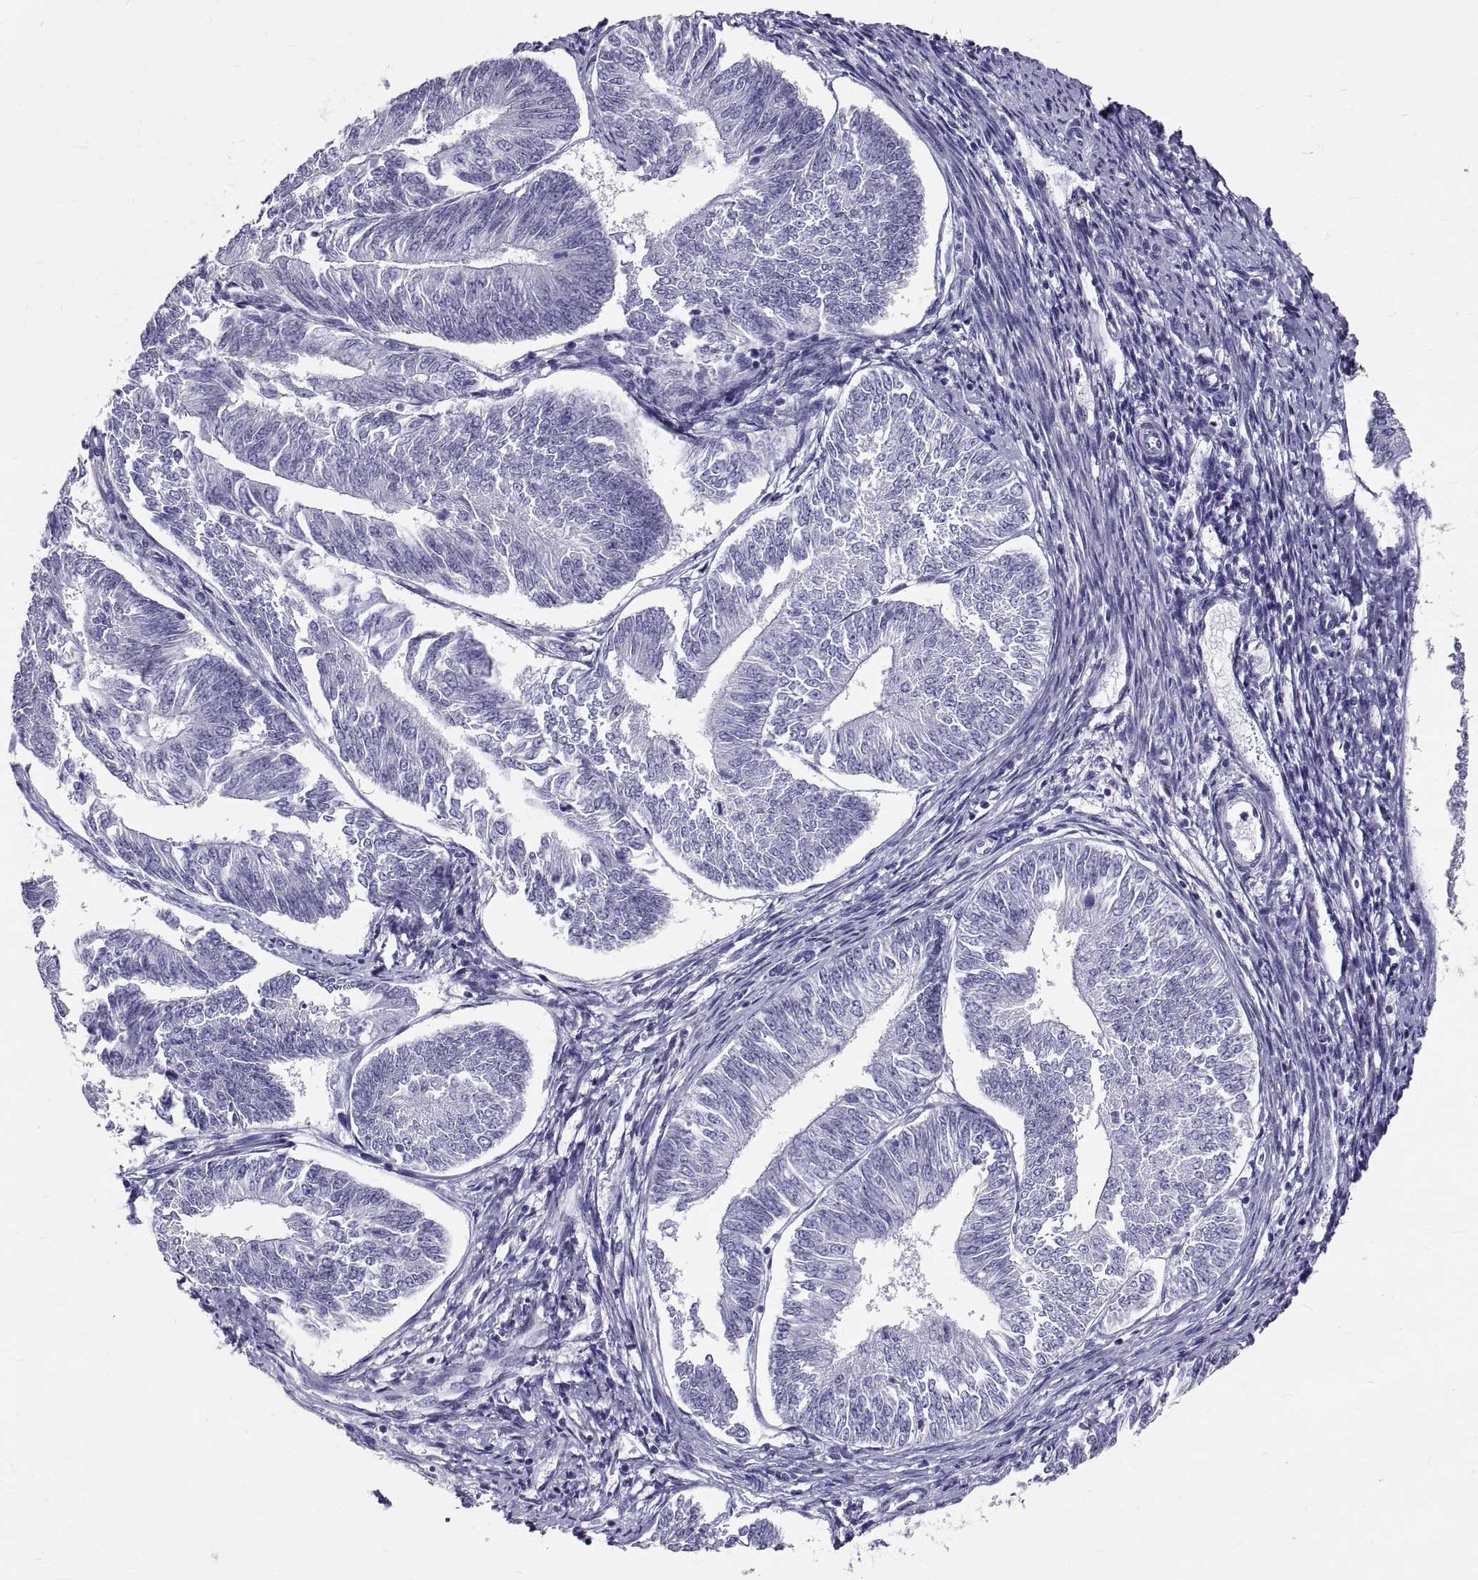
{"staining": {"intensity": "negative", "quantity": "none", "location": "none"}, "tissue": "endometrial cancer", "cell_type": "Tumor cells", "image_type": "cancer", "snomed": [{"axis": "morphology", "description": "Adenocarcinoma, NOS"}, {"axis": "topography", "description": "Endometrium"}], "caption": "Human endometrial cancer stained for a protein using immunohistochemistry (IHC) demonstrates no positivity in tumor cells.", "gene": "GNG12", "patient": {"sex": "female", "age": 58}}